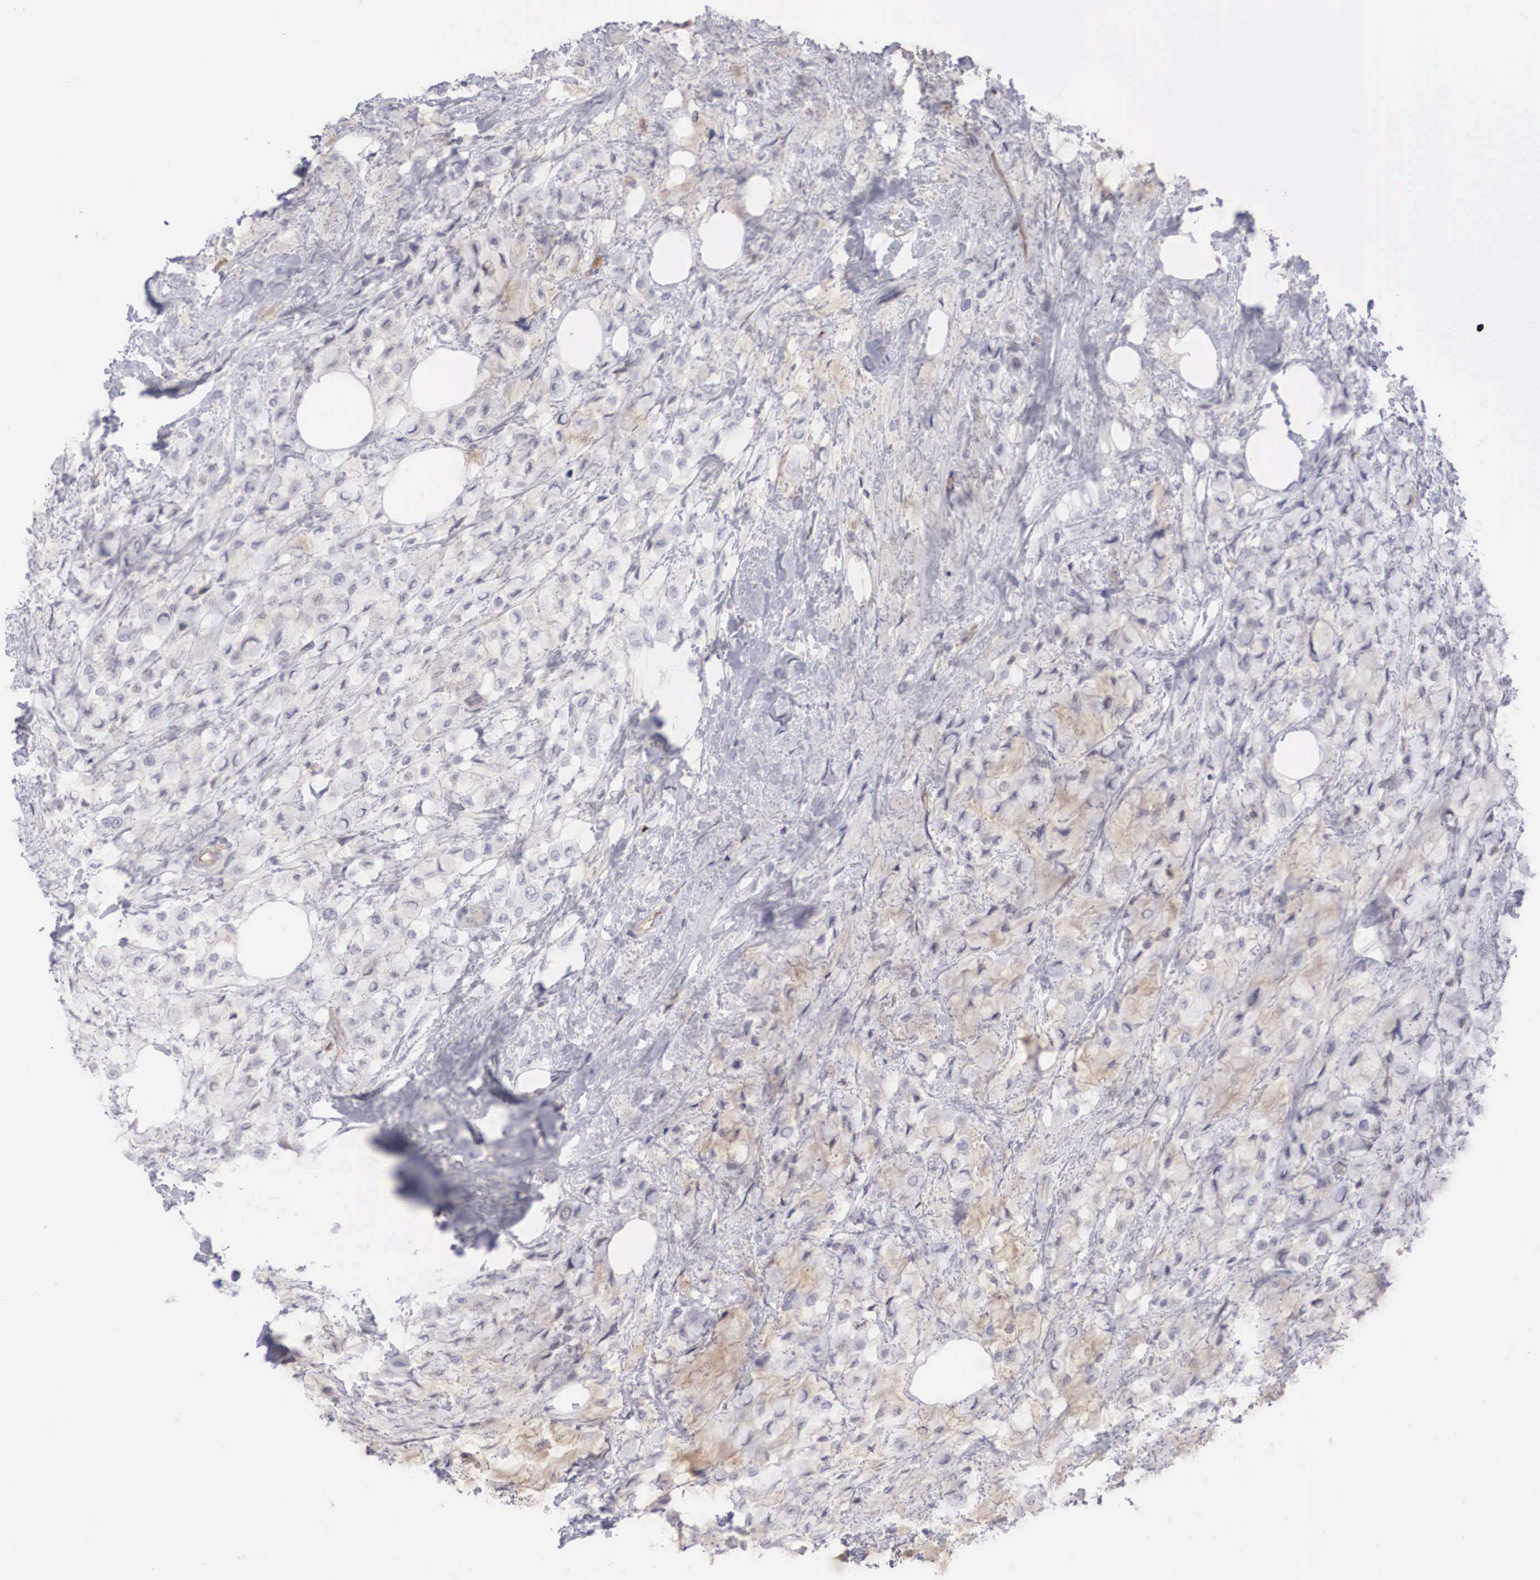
{"staining": {"intensity": "weak", "quantity": "<25%", "location": "cytoplasmic/membranous"}, "tissue": "breast cancer", "cell_type": "Tumor cells", "image_type": "cancer", "snomed": [{"axis": "morphology", "description": "Lobular carcinoma"}, {"axis": "topography", "description": "Breast"}], "caption": "A photomicrograph of breast cancer stained for a protein exhibits no brown staining in tumor cells.", "gene": "RBPJ", "patient": {"sex": "female", "age": 85}}